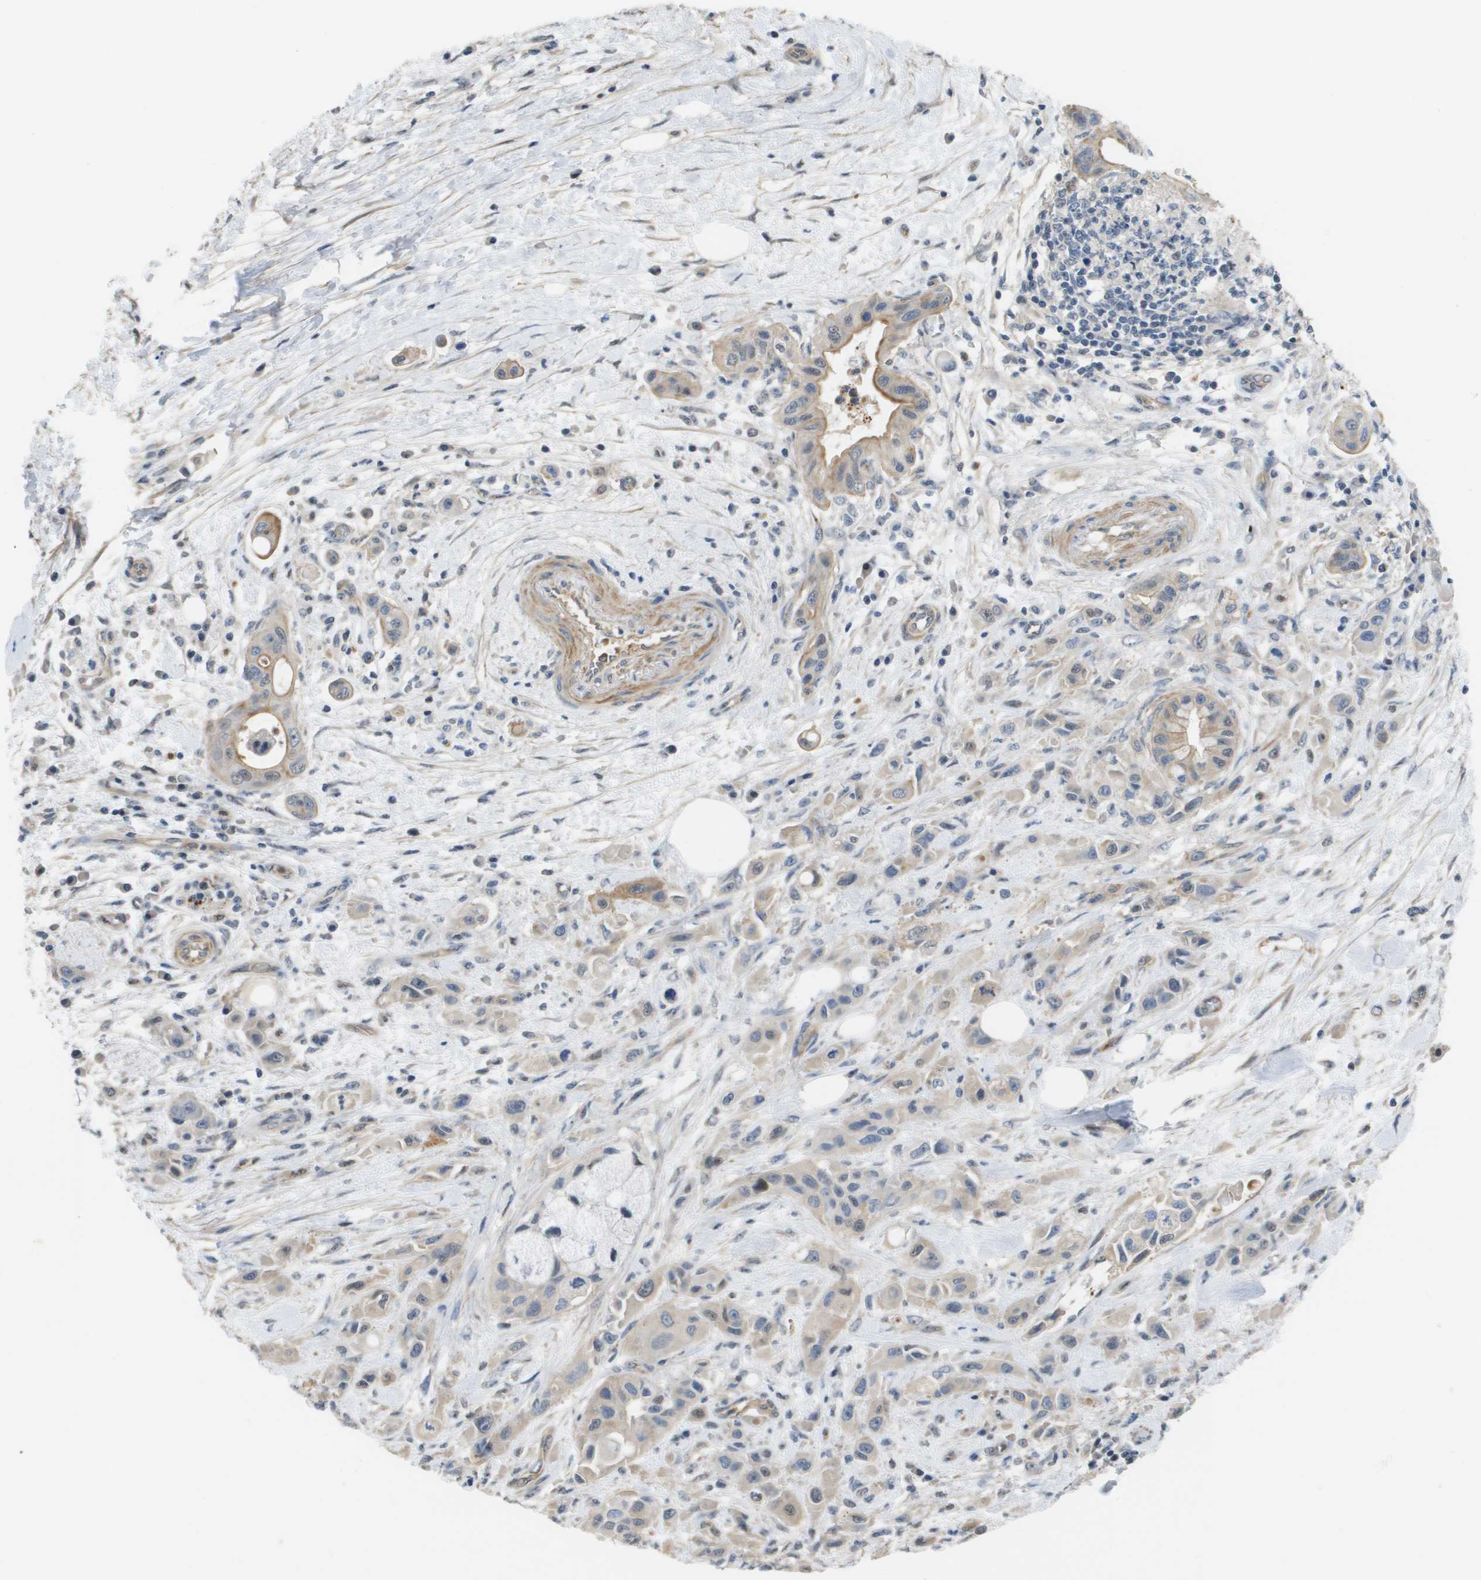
{"staining": {"intensity": "weak", "quantity": "<25%", "location": "cytoplasmic/membranous"}, "tissue": "pancreatic cancer", "cell_type": "Tumor cells", "image_type": "cancer", "snomed": [{"axis": "morphology", "description": "Adenocarcinoma, NOS"}, {"axis": "topography", "description": "Pancreas"}], "caption": "IHC photomicrograph of neoplastic tissue: human pancreatic cancer stained with DAB (3,3'-diaminobenzidine) displays no significant protein positivity in tumor cells.", "gene": "RNF112", "patient": {"sex": "female", "age": 73}}